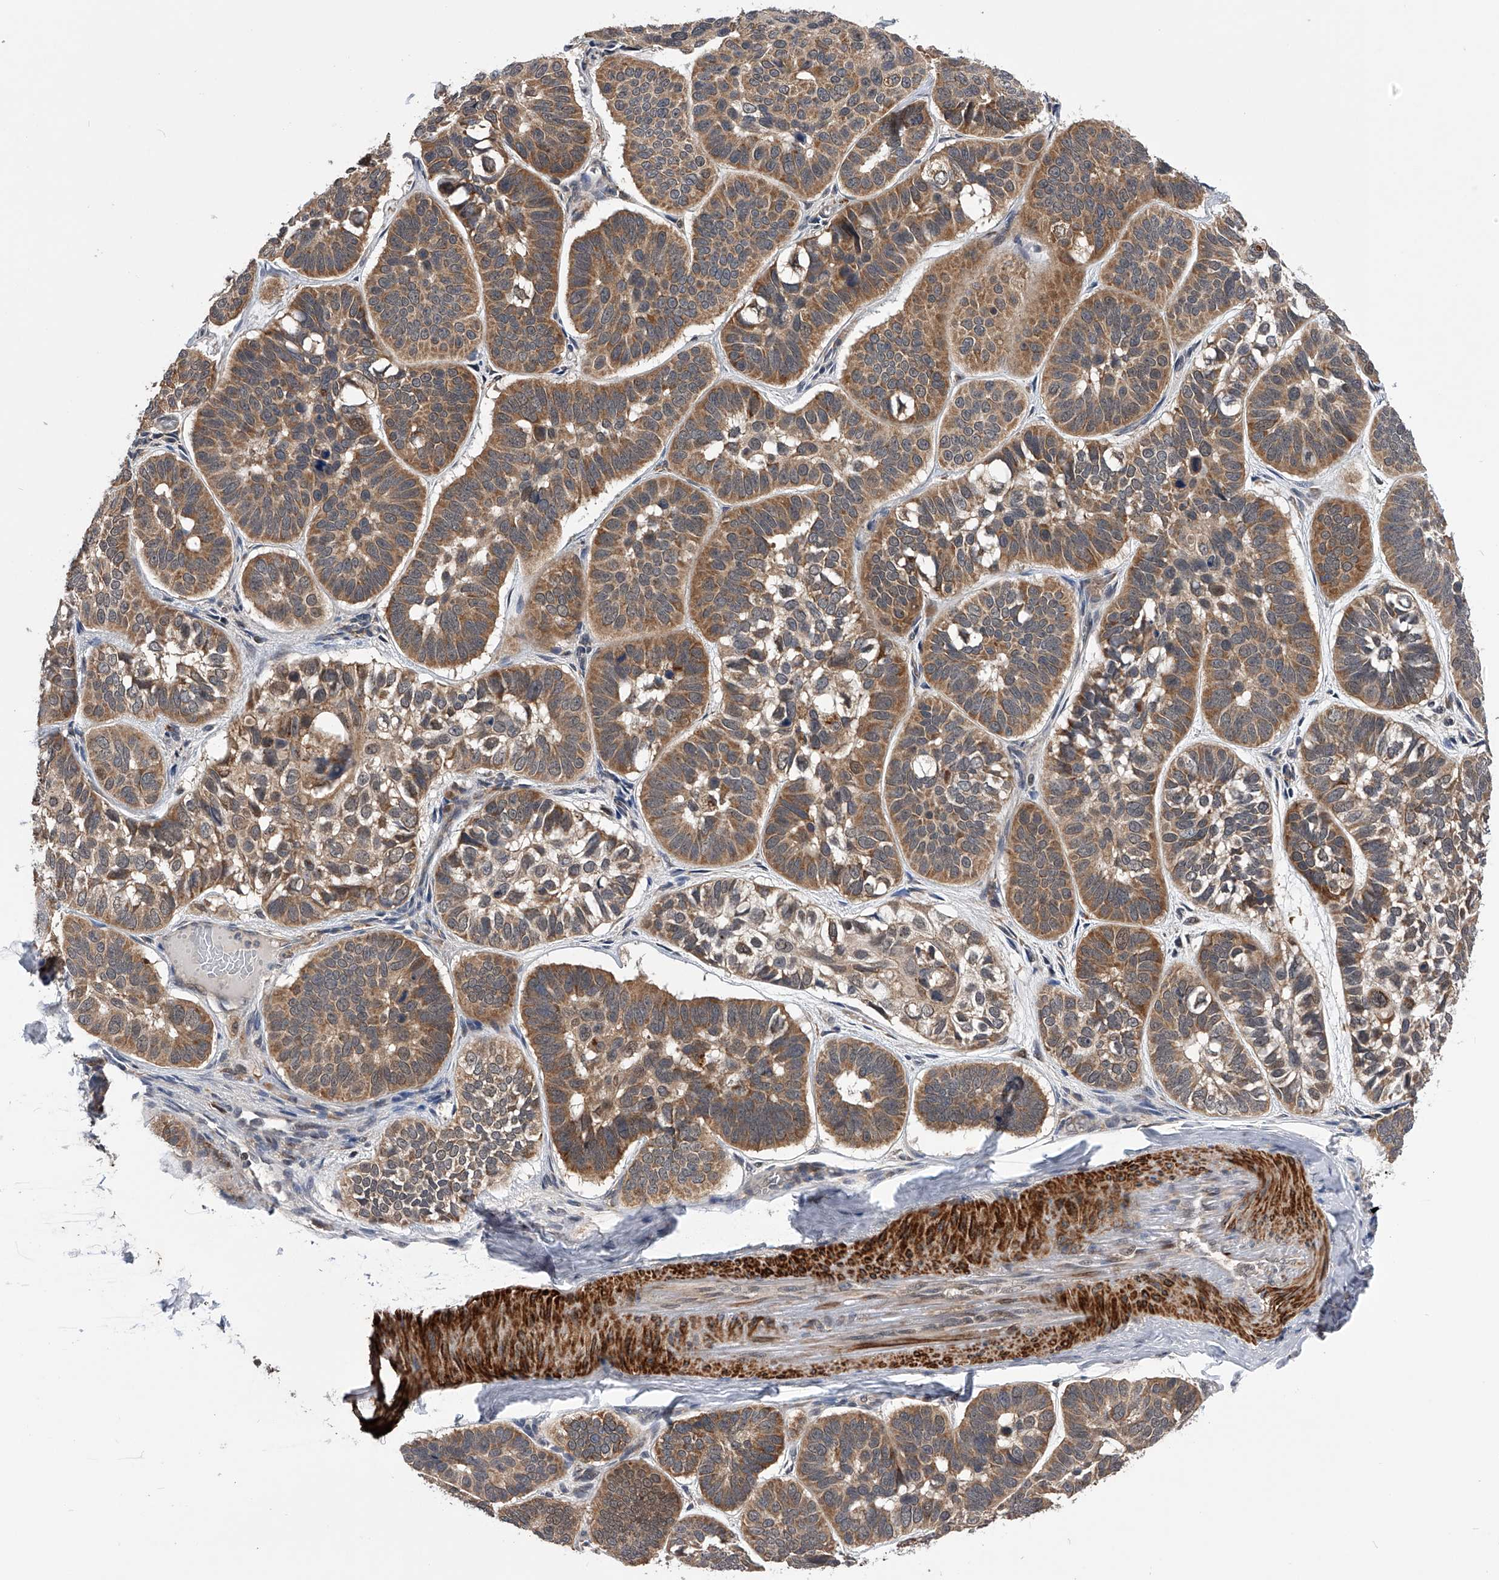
{"staining": {"intensity": "moderate", "quantity": ">75%", "location": "cytoplasmic/membranous"}, "tissue": "skin cancer", "cell_type": "Tumor cells", "image_type": "cancer", "snomed": [{"axis": "morphology", "description": "Basal cell carcinoma"}, {"axis": "topography", "description": "Skin"}], "caption": "Human skin cancer stained for a protein (brown) shows moderate cytoplasmic/membranous positive staining in approximately >75% of tumor cells.", "gene": "SPOCK1", "patient": {"sex": "male", "age": 62}}